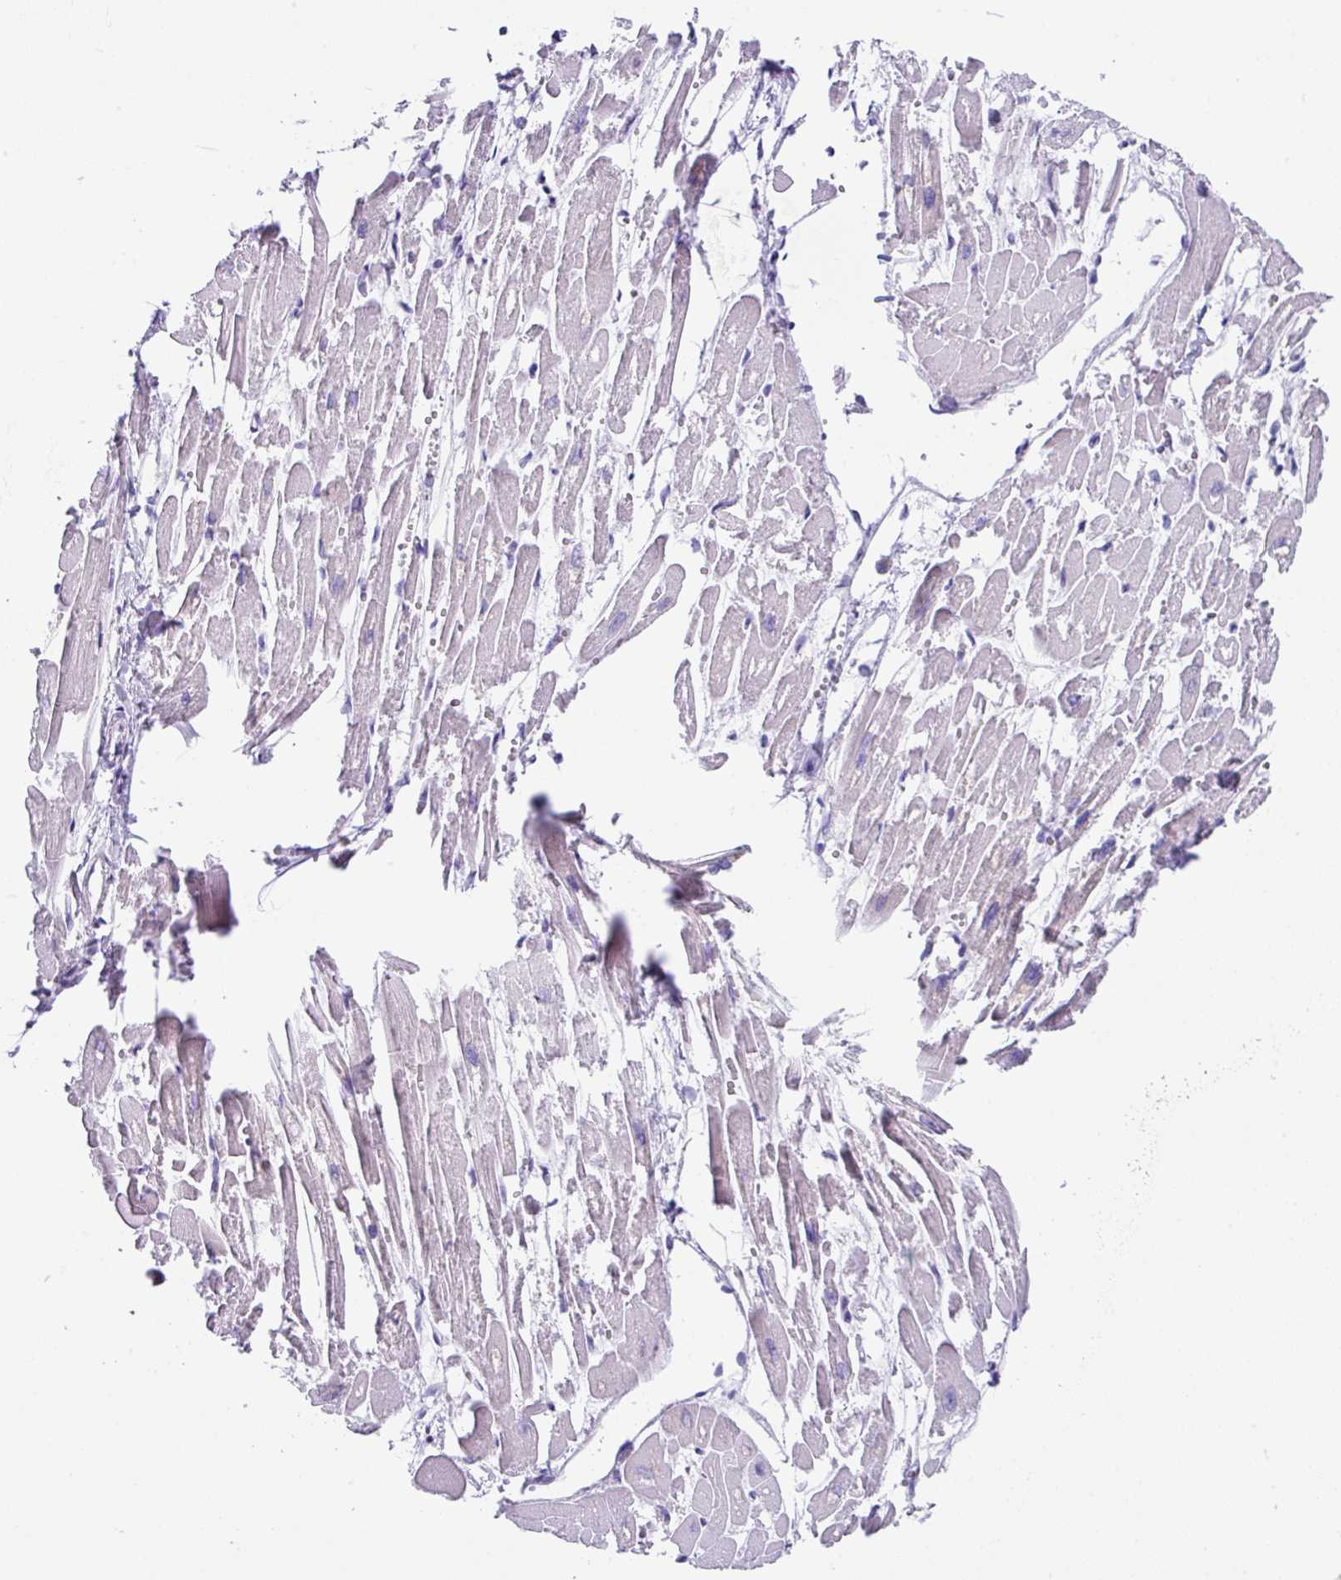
{"staining": {"intensity": "negative", "quantity": "none", "location": "none"}, "tissue": "heart muscle", "cell_type": "Cardiomyocytes", "image_type": "normal", "snomed": [{"axis": "morphology", "description": "Normal tissue, NOS"}, {"axis": "topography", "description": "Heart"}], "caption": "IHC histopathology image of unremarkable human heart muscle stained for a protein (brown), which shows no positivity in cardiomyocytes. Brightfield microscopy of IHC stained with DAB (brown) and hematoxylin (blue), captured at high magnification.", "gene": "ZG16", "patient": {"sex": "male", "age": 54}}